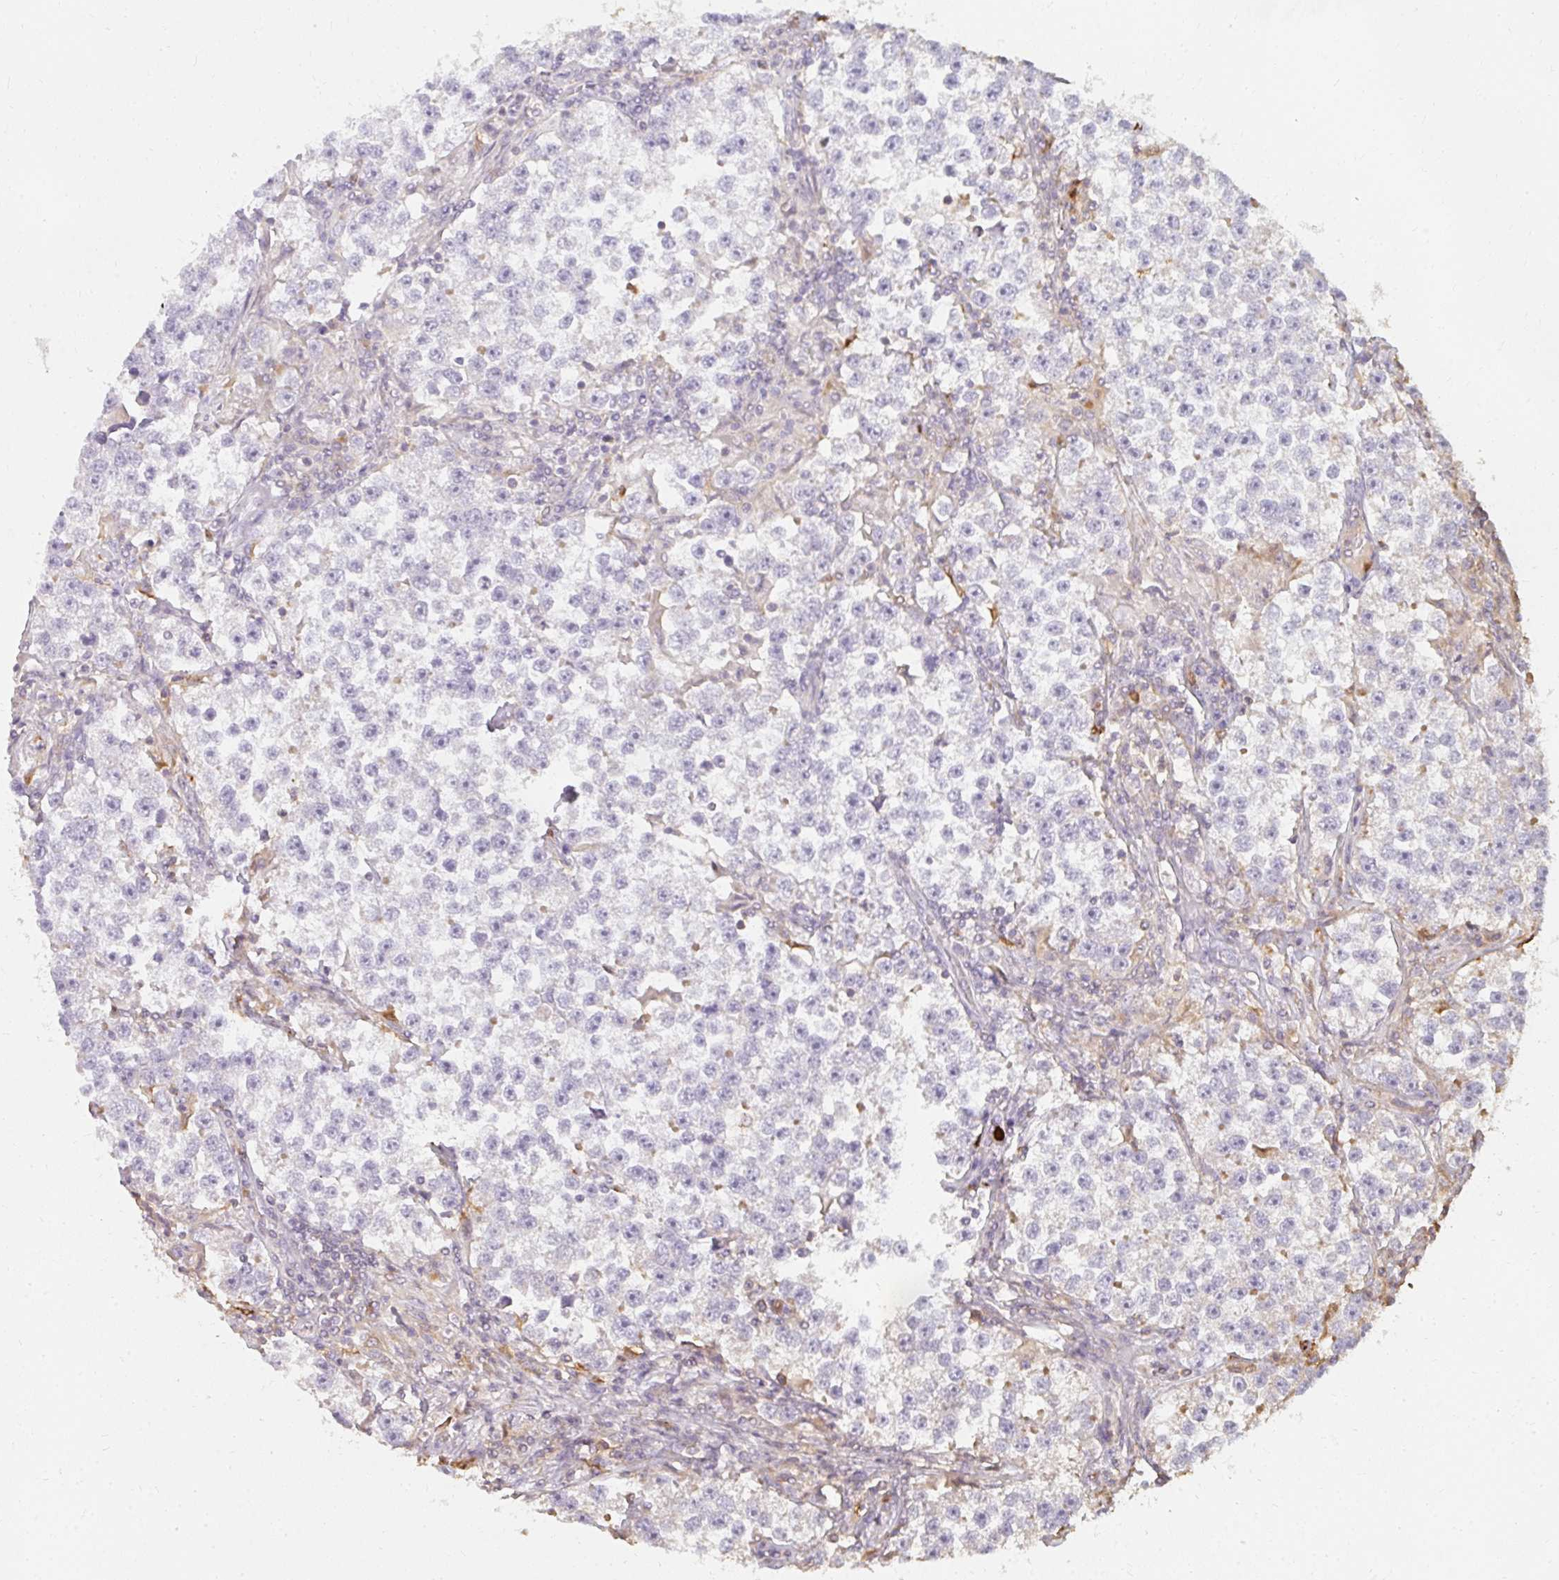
{"staining": {"intensity": "negative", "quantity": "none", "location": "none"}, "tissue": "testis cancer", "cell_type": "Tumor cells", "image_type": "cancer", "snomed": [{"axis": "morphology", "description": "Seminoma, NOS"}, {"axis": "topography", "description": "Testis"}], "caption": "This is an immunohistochemistry image of human testis seminoma. There is no staining in tumor cells.", "gene": "CNTRL", "patient": {"sex": "male", "age": 46}}